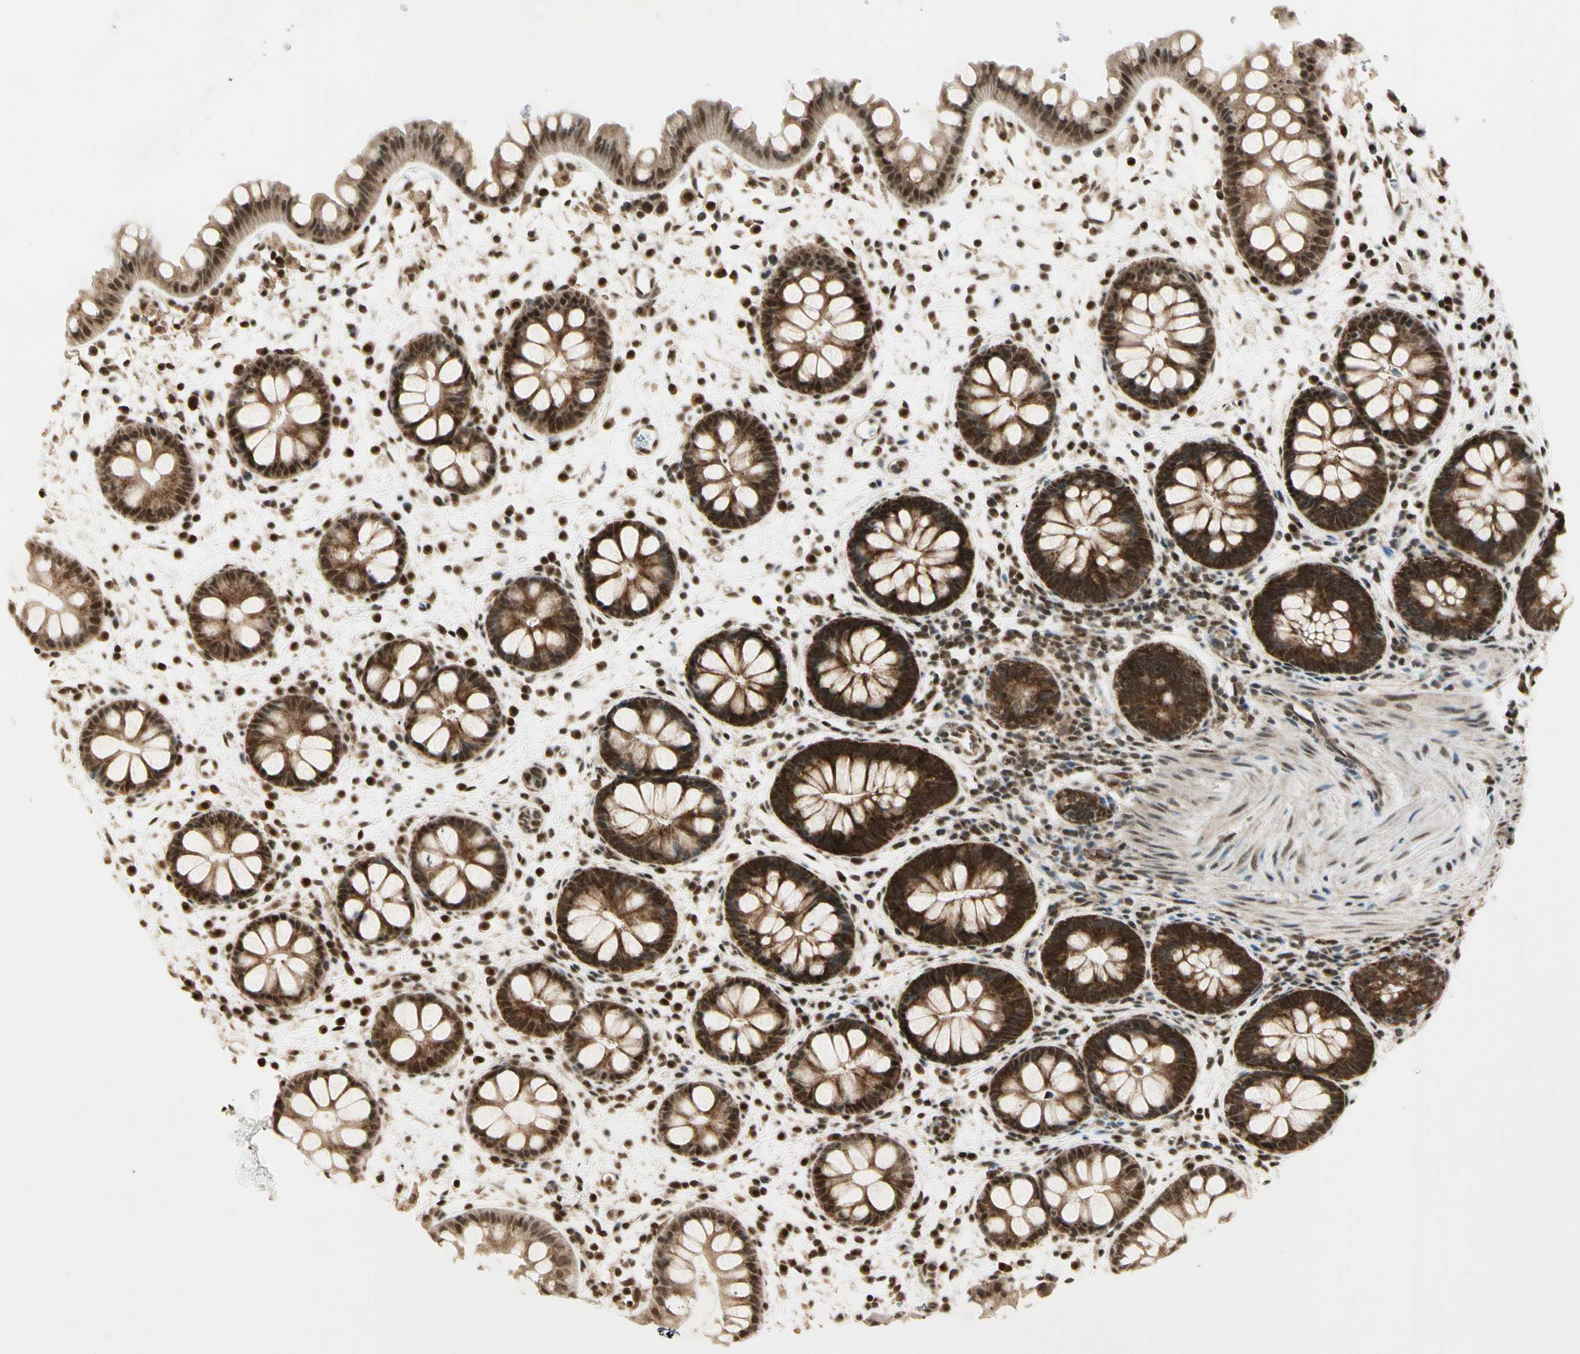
{"staining": {"intensity": "strong", "quantity": "25%-75%", "location": "cytoplasmic/membranous"}, "tissue": "rectum", "cell_type": "Glandular cells", "image_type": "normal", "snomed": [{"axis": "morphology", "description": "Normal tissue, NOS"}, {"axis": "topography", "description": "Rectum"}], "caption": "The photomicrograph exhibits a brown stain indicating the presence of a protein in the cytoplasmic/membranous of glandular cells in rectum.", "gene": "SMN2", "patient": {"sex": "female", "age": 24}}